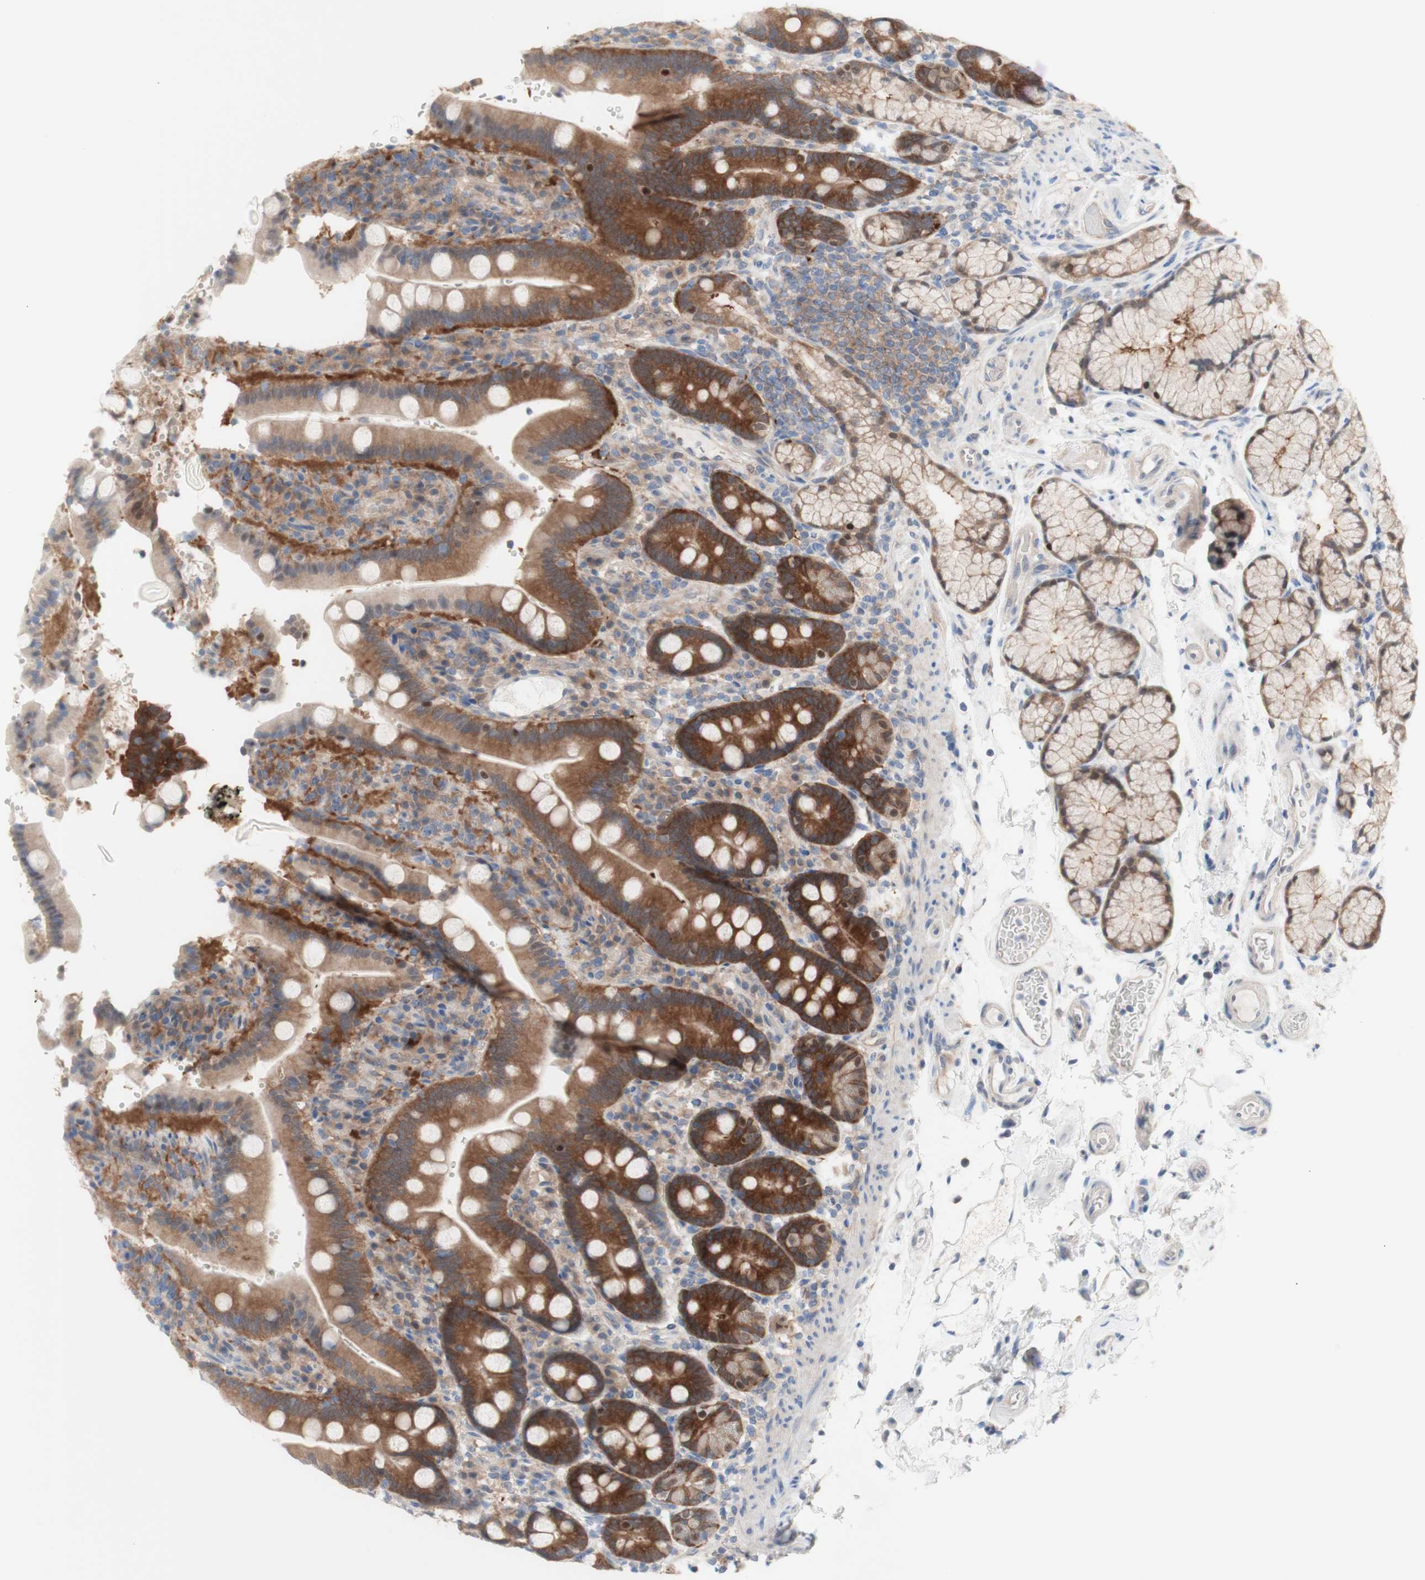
{"staining": {"intensity": "strong", "quantity": "25%-75%", "location": "cytoplasmic/membranous"}, "tissue": "duodenum", "cell_type": "Glandular cells", "image_type": "normal", "snomed": [{"axis": "morphology", "description": "Normal tissue, NOS"}, {"axis": "topography", "description": "Small intestine, NOS"}], "caption": "Immunohistochemical staining of normal duodenum exhibits high levels of strong cytoplasmic/membranous staining in about 25%-75% of glandular cells. The protein of interest is shown in brown color, while the nuclei are stained blue.", "gene": "PRMT5", "patient": {"sex": "female", "age": 71}}